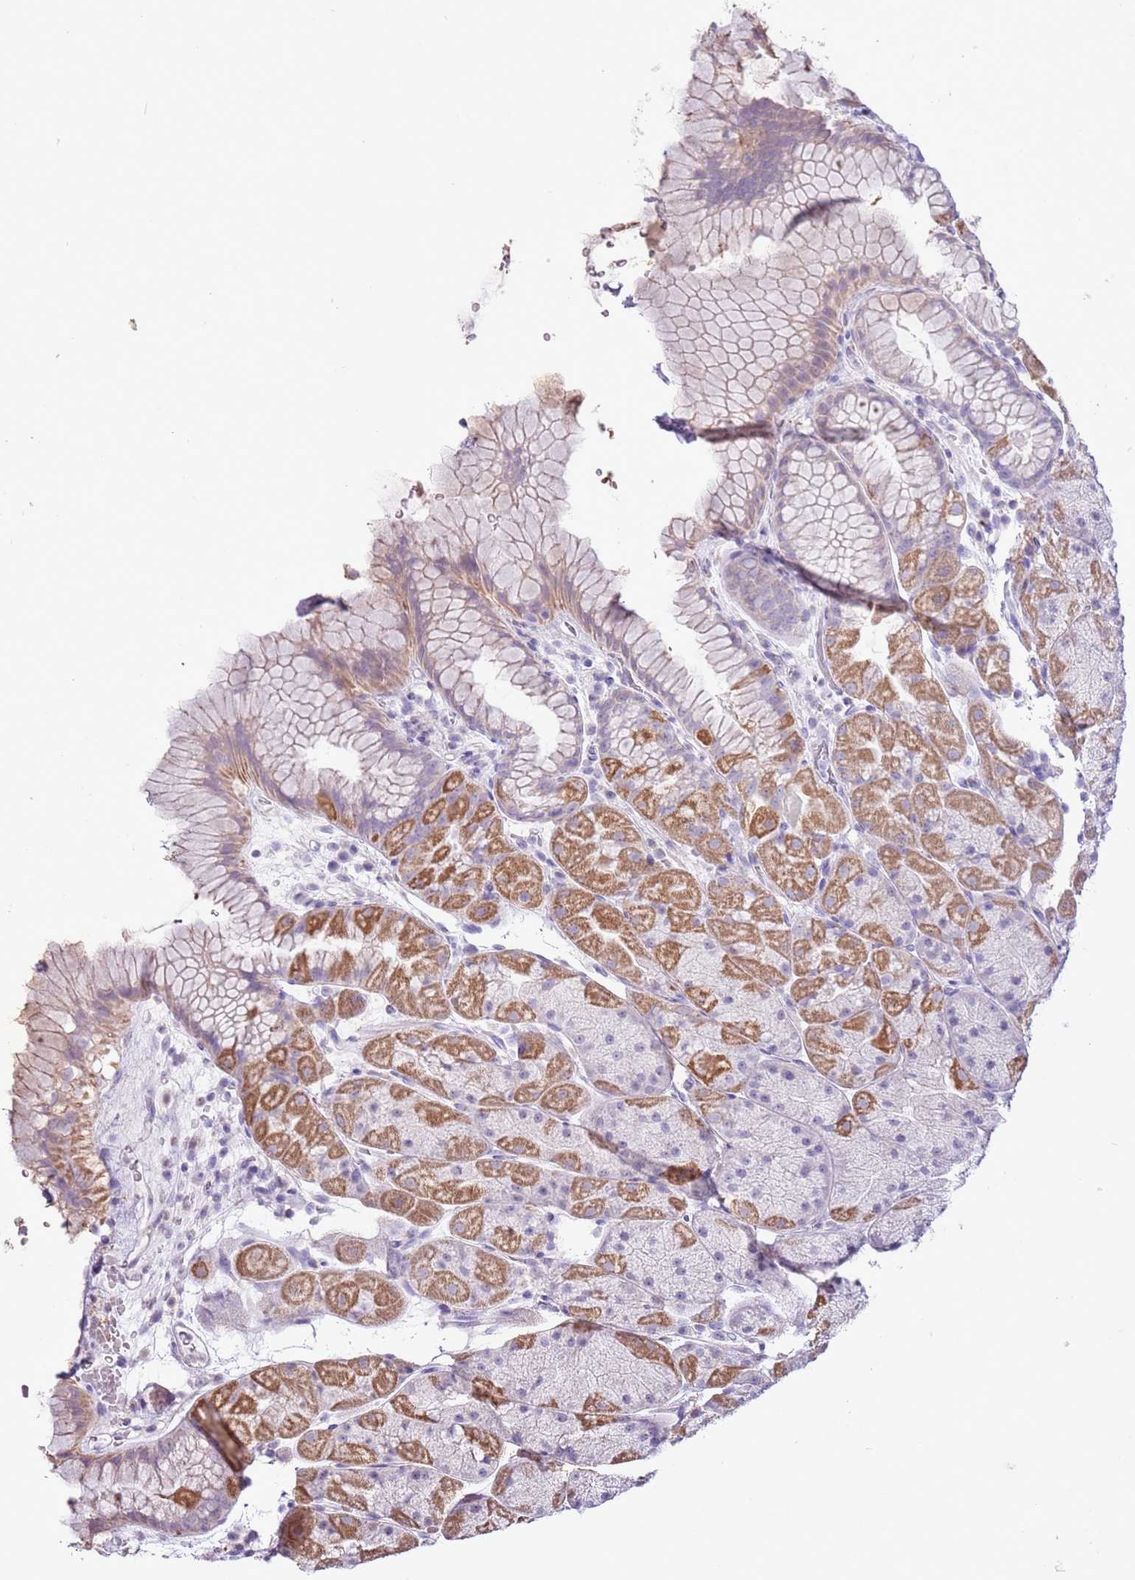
{"staining": {"intensity": "moderate", "quantity": "25%-75%", "location": "cytoplasmic/membranous"}, "tissue": "stomach", "cell_type": "Glandular cells", "image_type": "normal", "snomed": [{"axis": "morphology", "description": "Normal tissue, NOS"}, {"axis": "topography", "description": "Stomach, upper"}, {"axis": "topography", "description": "Stomach, lower"}], "caption": "A high-resolution image shows immunohistochemistry (IHC) staining of normal stomach, which reveals moderate cytoplasmic/membranous expression in about 25%-75% of glandular cells. (Brightfield microscopy of DAB IHC at high magnification).", "gene": "SLC23A1", "patient": {"sex": "male", "age": 67}}